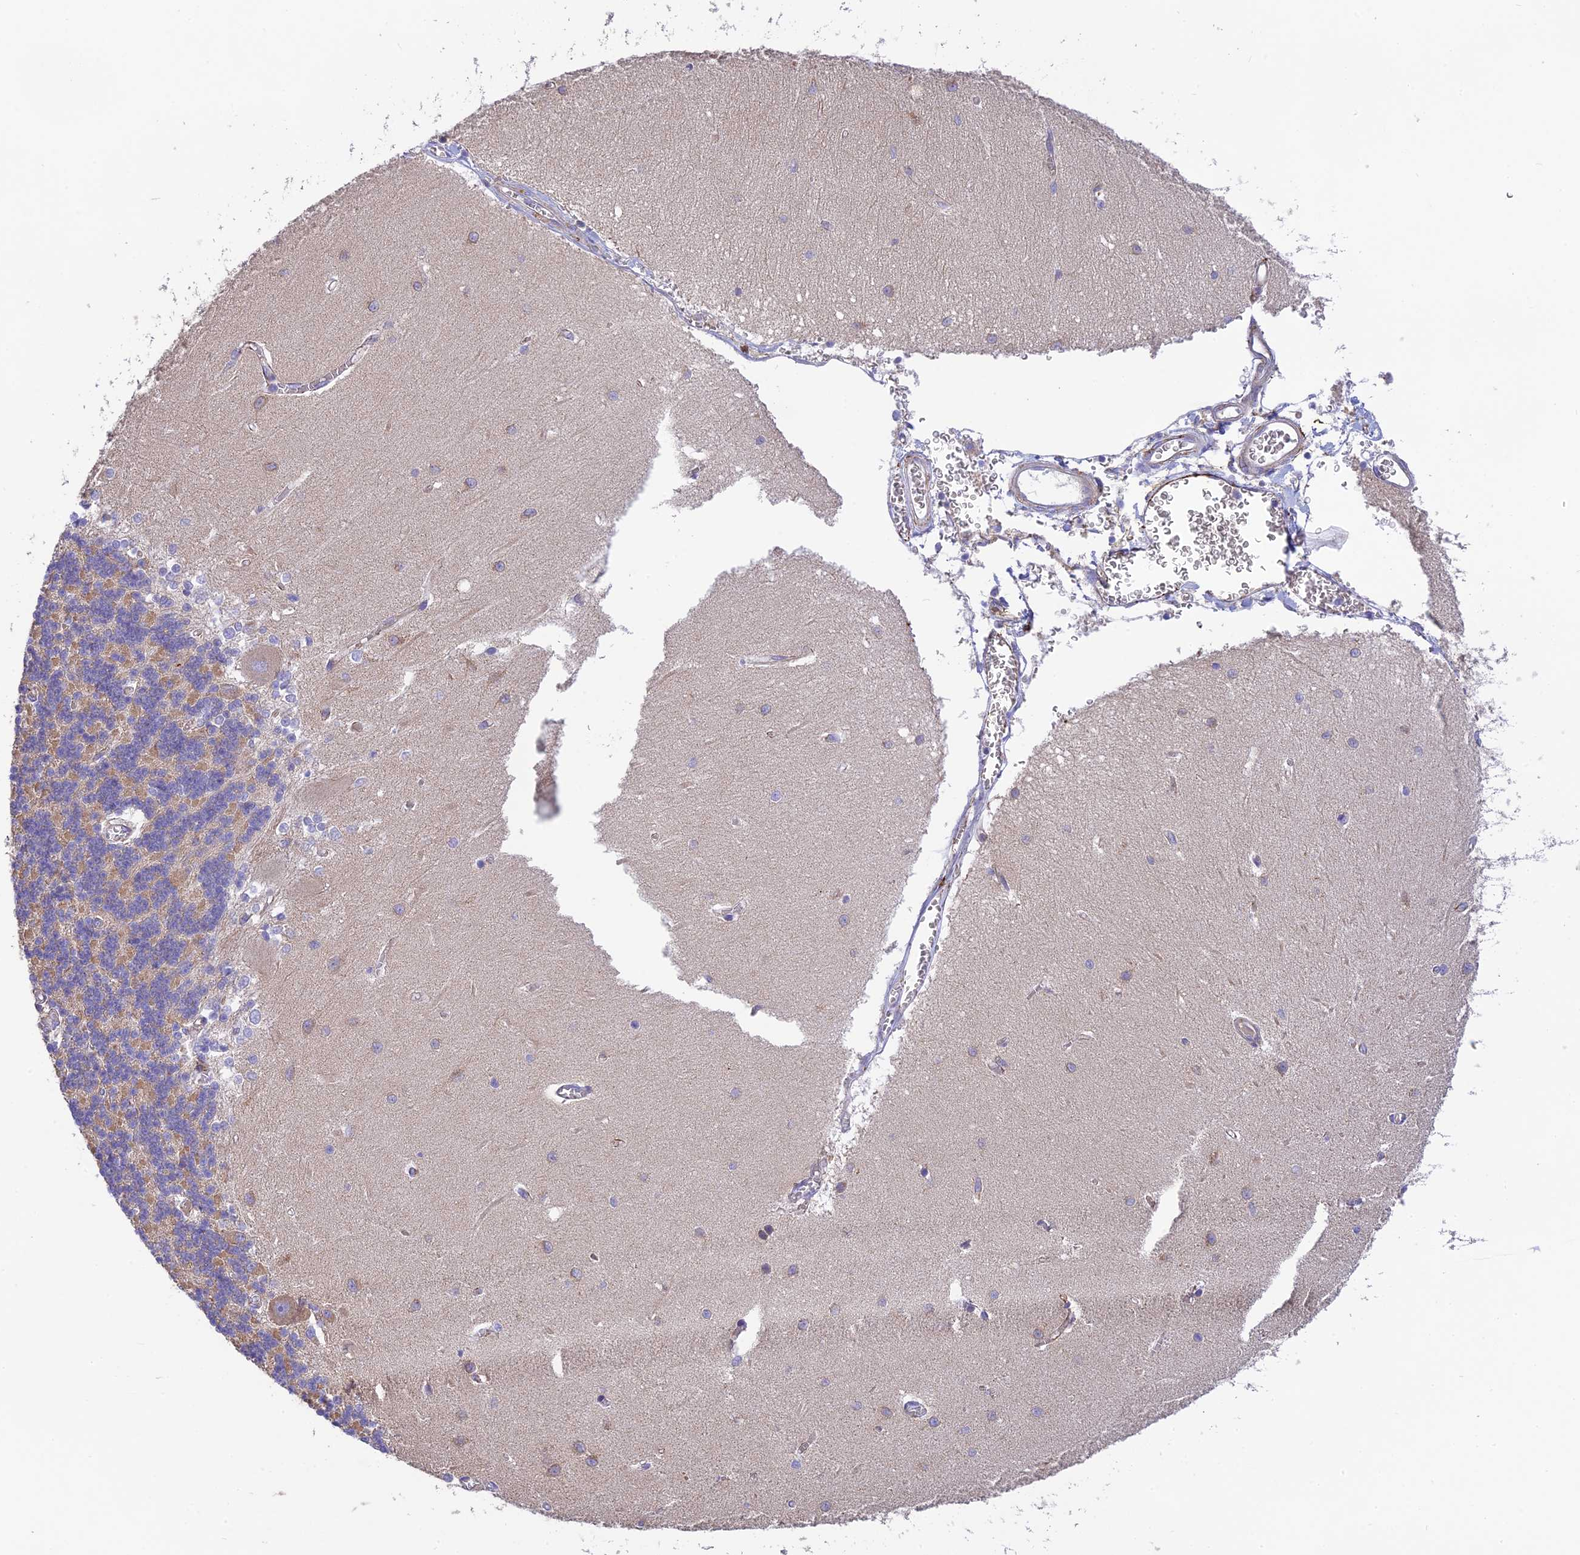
{"staining": {"intensity": "moderate", "quantity": "<25%", "location": "cytoplasmic/membranous"}, "tissue": "cerebellum", "cell_type": "Cells in granular layer", "image_type": "normal", "snomed": [{"axis": "morphology", "description": "Normal tissue, NOS"}, {"axis": "topography", "description": "Cerebellum"}], "caption": "The immunohistochemical stain highlights moderate cytoplasmic/membranous staining in cells in granular layer of unremarkable cerebellum.", "gene": "HSD17B2", "patient": {"sex": "male", "age": 37}}